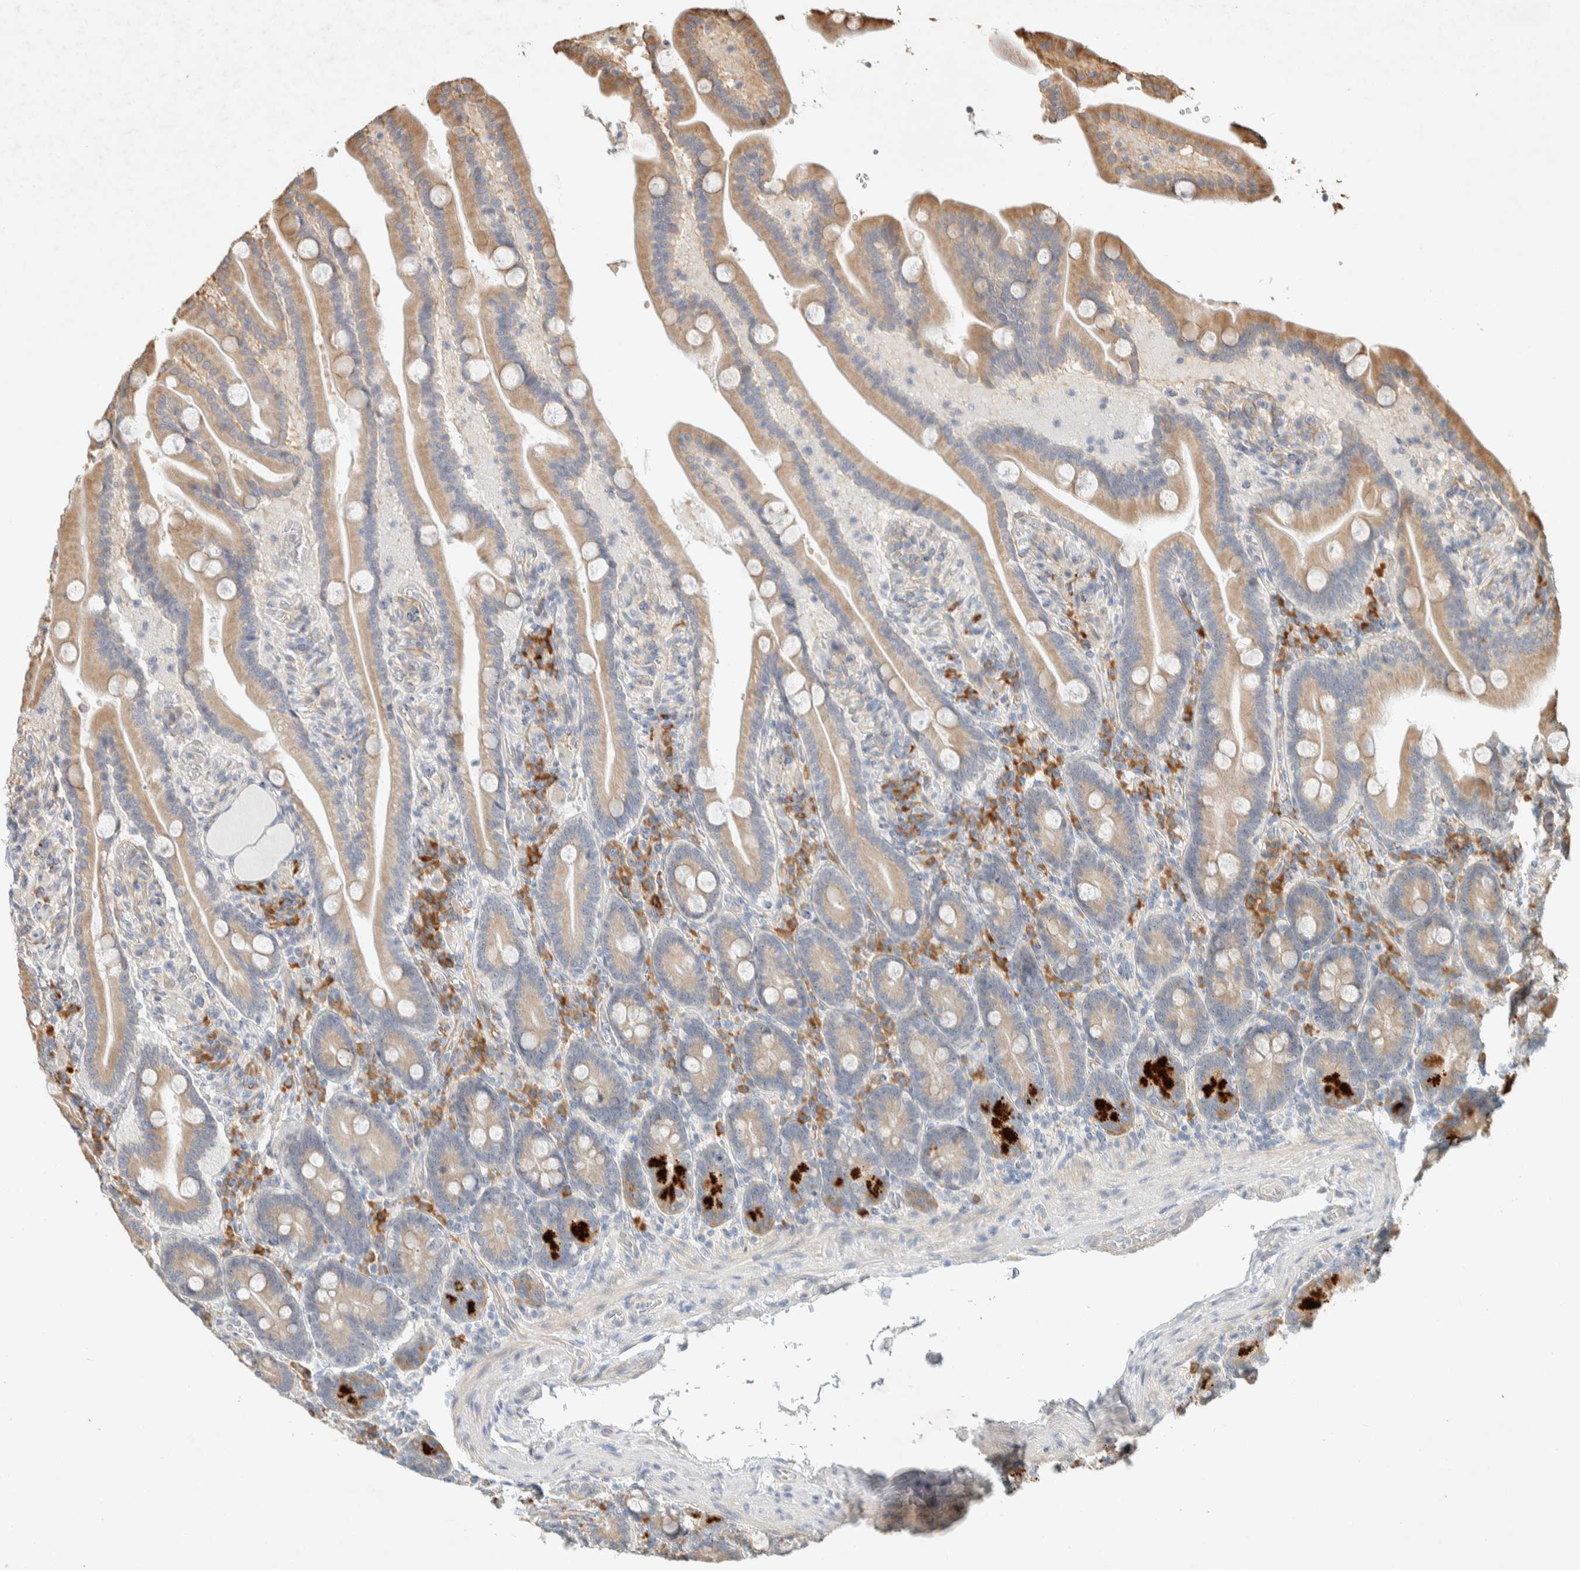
{"staining": {"intensity": "strong", "quantity": "<25%", "location": "cytoplasmic/membranous"}, "tissue": "duodenum", "cell_type": "Glandular cells", "image_type": "normal", "snomed": [{"axis": "morphology", "description": "Normal tissue, NOS"}, {"axis": "topography", "description": "Duodenum"}], "caption": "A medium amount of strong cytoplasmic/membranous expression is appreciated in approximately <25% of glandular cells in normal duodenum.", "gene": "KLHL40", "patient": {"sex": "male", "age": 54}}